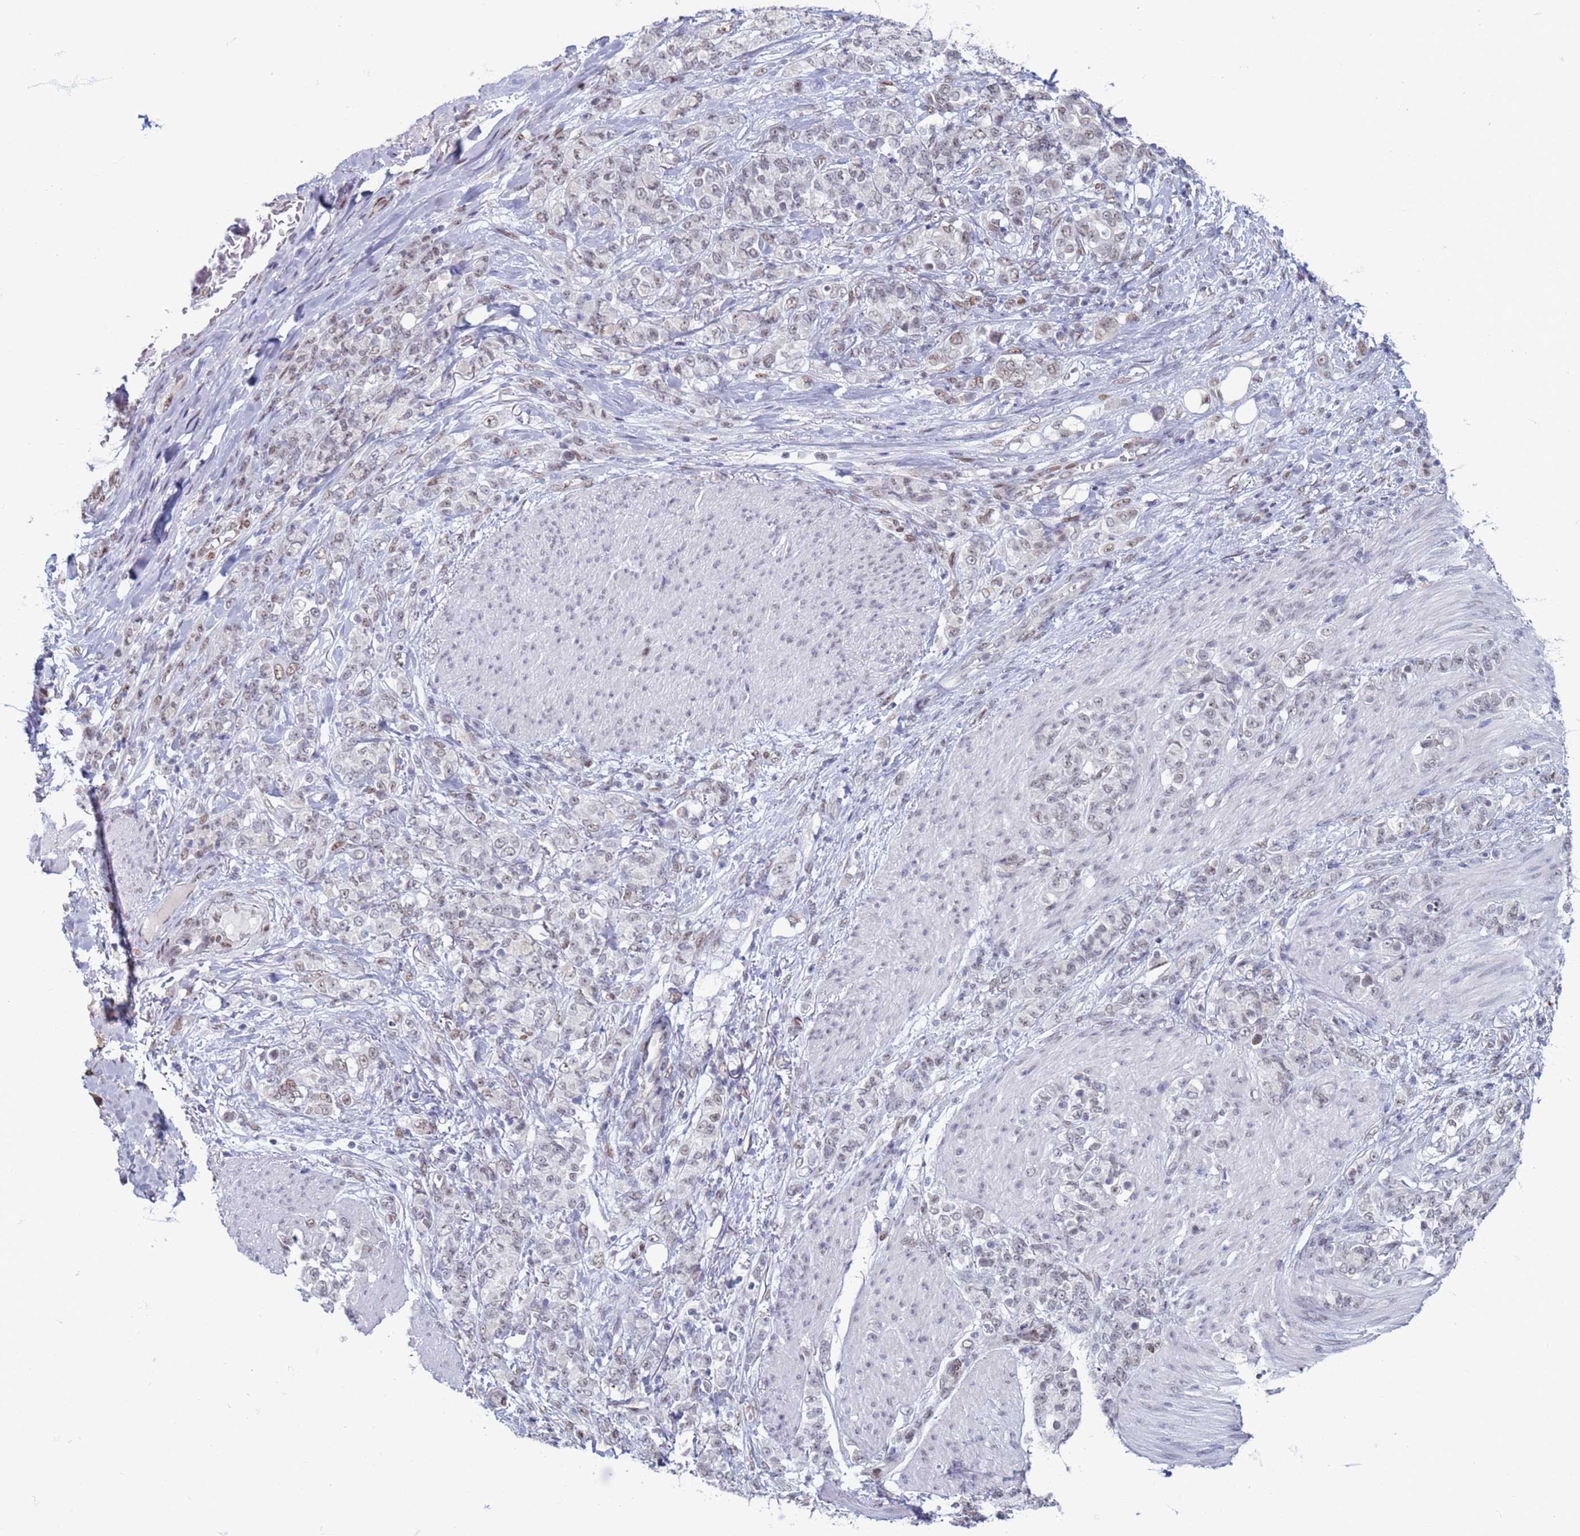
{"staining": {"intensity": "weak", "quantity": "<25%", "location": "nuclear"}, "tissue": "stomach cancer", "cell_type": "Tumor cells", "image_type": "cancer", "snomed": [{"axis": "morphology", "description": "Adenocarcinoma, NOS"}, {"axis": "topography", "description": "Stomach"}], "caption": "This is an immunohistochemistry photomicrograph of human adenocarcinoma (stomach). There is no expression in tumor cells.", "gene": "SAE1", "patient": {"sex": "female", "age": 79}}